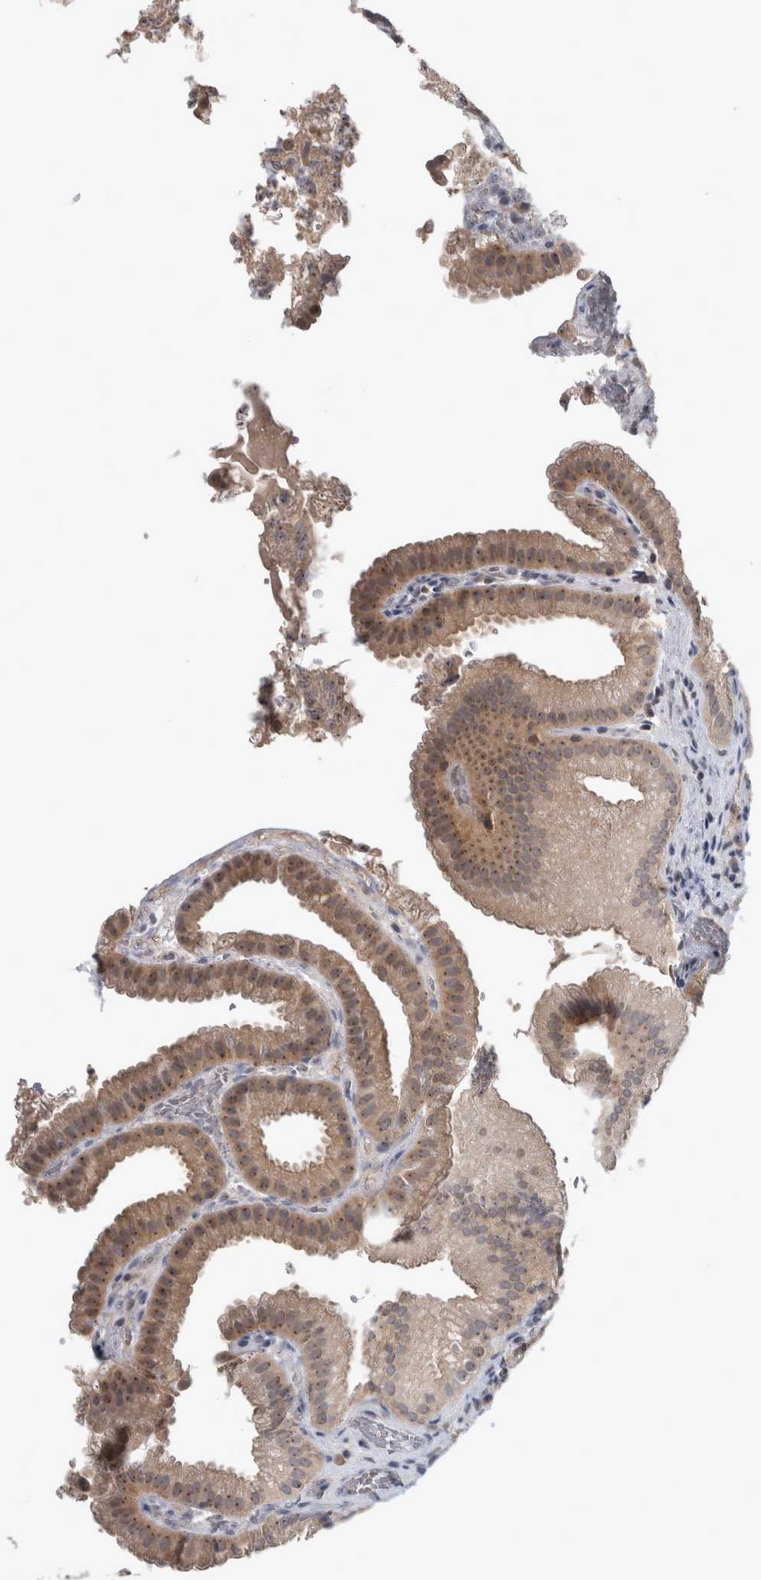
{"staining": {"intensity": "moderate", "quantity": ">75%", "location": "cytoplasmic/membranous,nuclear"}, "tissue": "gallbladder", "cell_type": "Glandular cells", "image_type": "normal", "snomed": [{"axis": "morphology", "description": "Normal tissue, NOS"}, {"axis": "topography", "description": "Gallbladder"}], "caption": "Gallbladder stained with a brown dye exhibits moderate cytoplasmic/membranous,nuclear positive staining in about >75% of glandular cells.", "gene": "RBM28", "patient": {"sex": "female", "age": 30}}